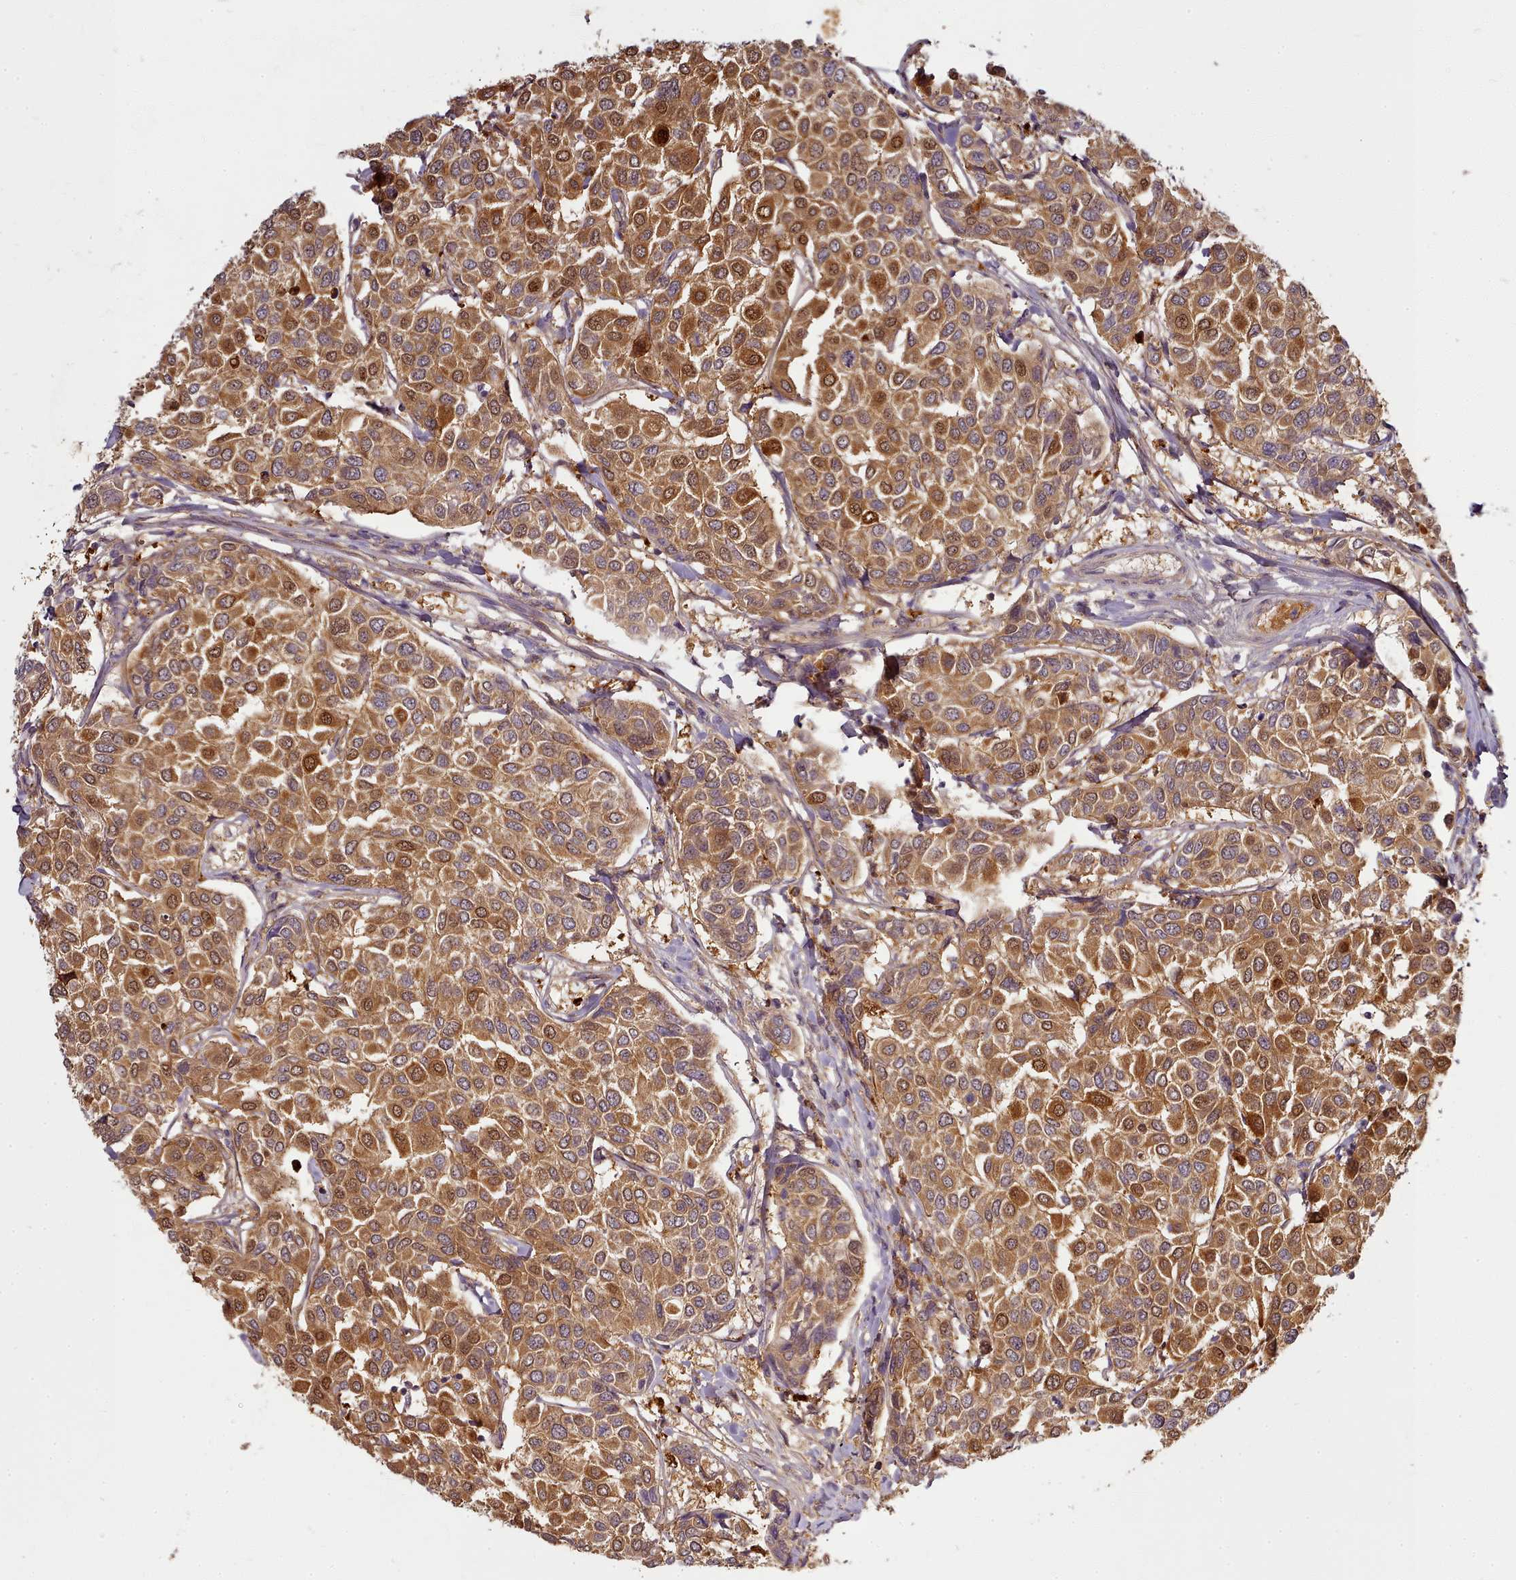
{"staining": {"intensity": "moderate", "quantity": ">75%", "location": "cytoplasmic/membranous,nuclear"}, "tissue": "breast cancer", "cell_type": "Tumor cells", "image_type": "cancer", "snomed": [{"axis": "morphology", "description": "Duct carcinoma"}, {"axis": "topography", "description": "Breast"}], "caption": "Immunohistochemical staining of human invasive ductal carcinoma (breast) shows medium levels of moderate cytoplasmic/membranous and nuclear expression in about >75% of tumor cells. The protein of interest is stained brown, and the nuclei are stained in blue (DAB IHC with brightfield microscopy, high magnification).", "gene": "C1QTNF5", "patient": {"sex": "female", "age": 55}}